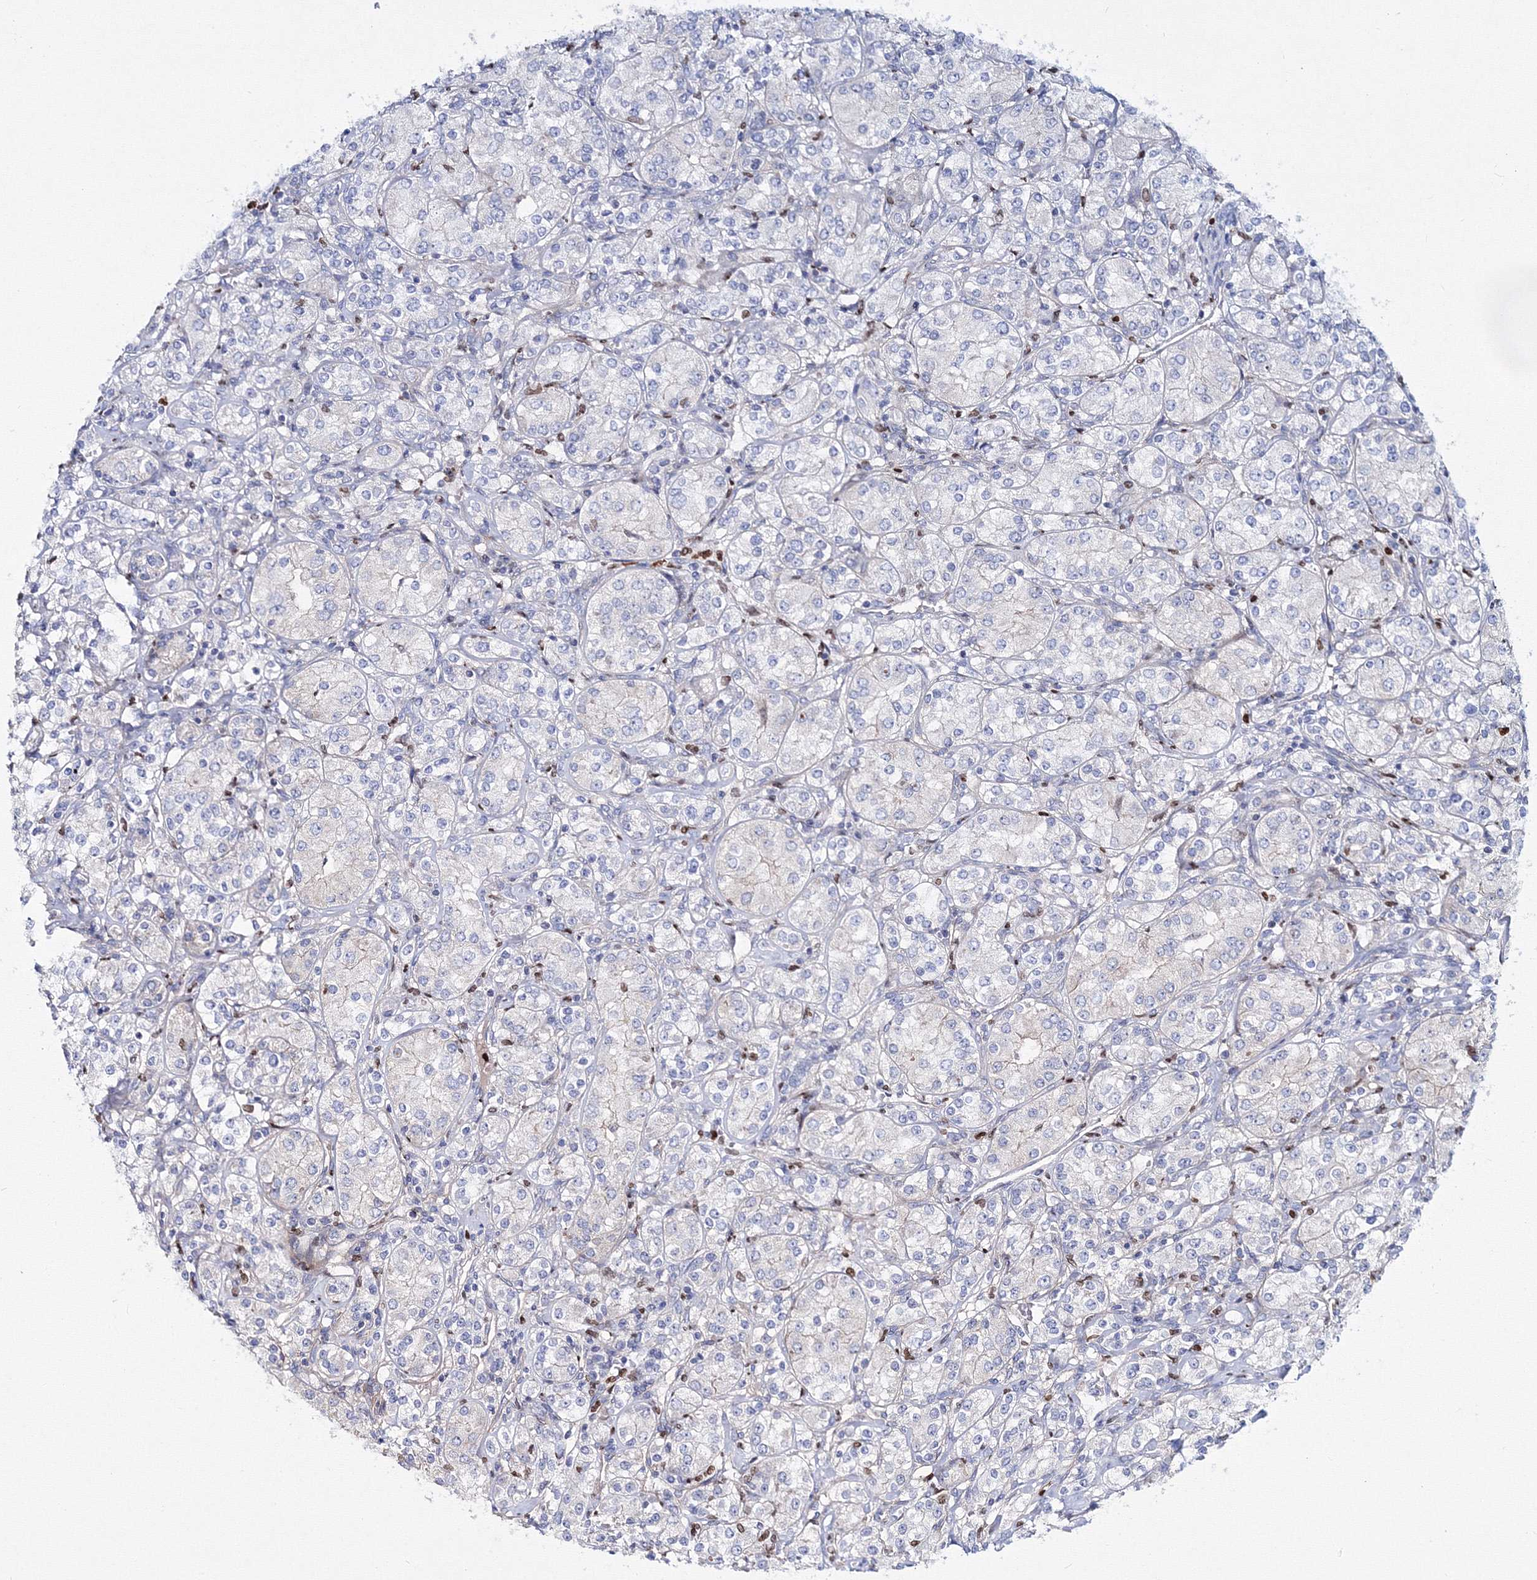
{"staining": {"intensity": "negative", "quantity": "none", "location": "none"}, "tissue": "renal cancer", "cell_type": "Tumor cells", "image_type": "cancer", "snomed": [{"axis": "morphology", "description": "Adenocarcinoma, NOS"}, {"axis": "topography", "description": "Kidney"}], "caption": "An immunohistochemistry image of renal adenocarcinoma is shown. There is no staining in tumor cells of renal adenocarcinoma.", "gene": "C11orf52", "patient": {"sex": "male", "age": 77}}